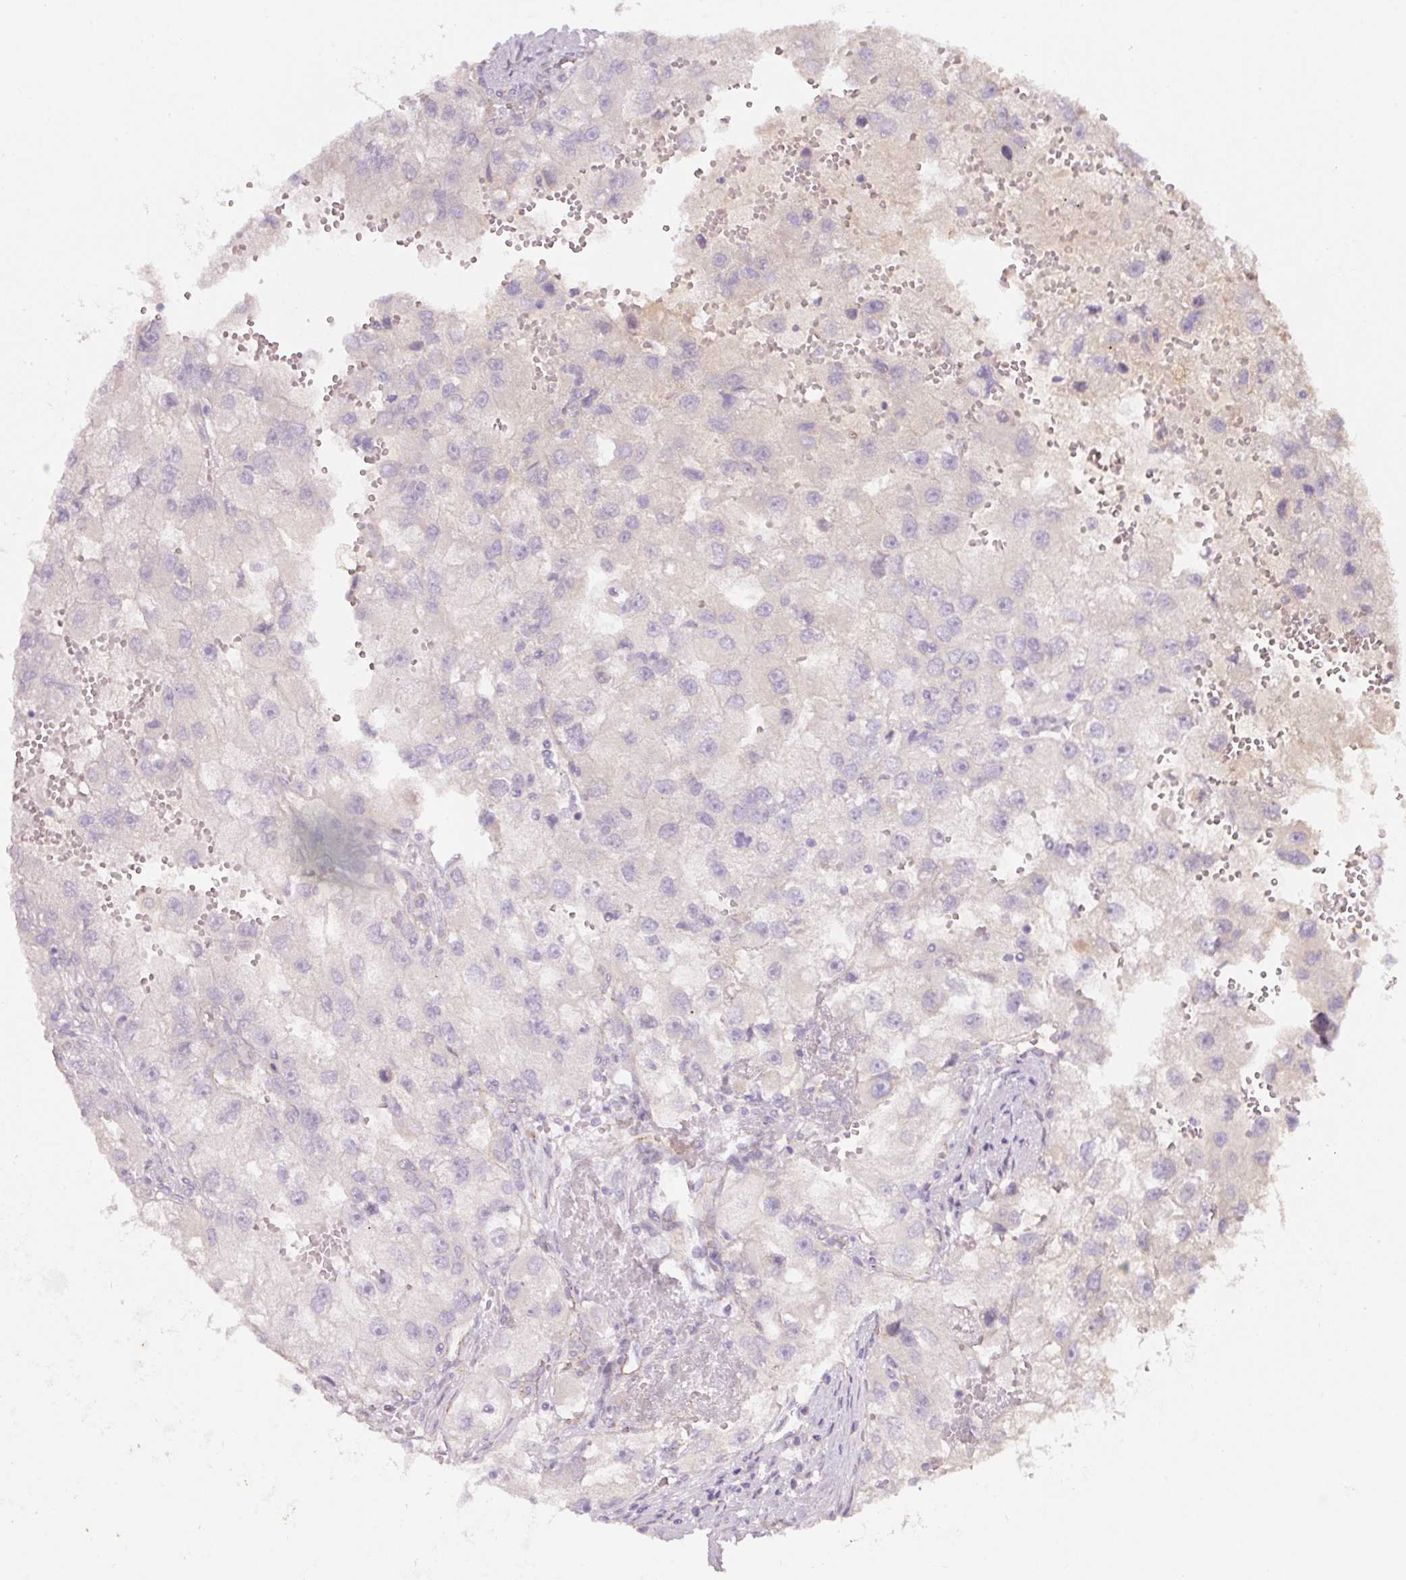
{"staining": {"intensity": "negative", "quantity": "none", "location": "none"}, "tissue": "renal cancer", "cell_type": "Tumor cells", "image_type": "cancer", "snomed": [{"axis": "morphology", "description": "Adenocarcinoma, NOS"}, {"axis": "topography", "description": "Kidney"}], "caption": "Tumor cells show no significant protein positivity in renal cancer.", "gene": "NBPF11", "patient": {"sex": "male", "age": 63}}